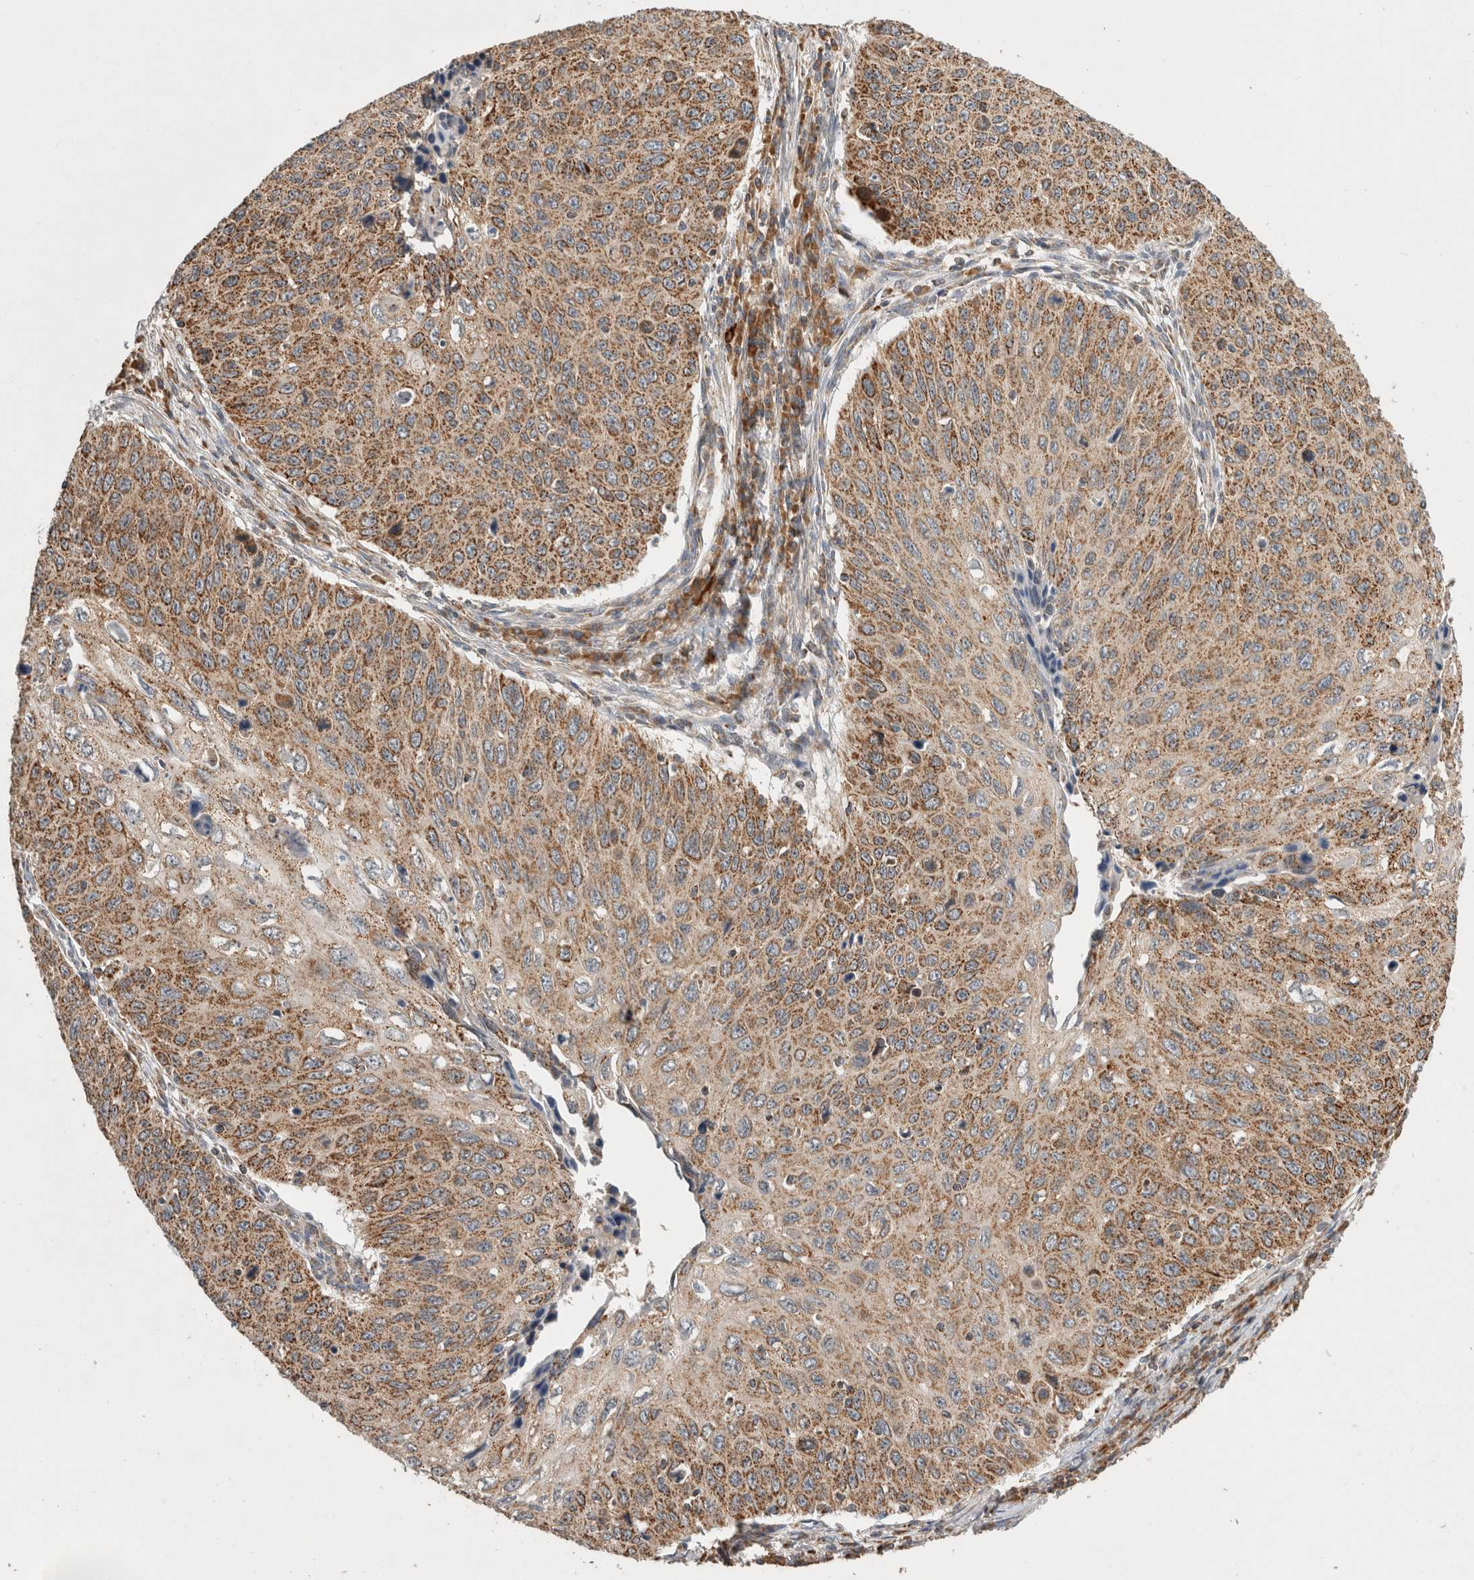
{"staining": {"intensity": "strong", "quantity": "25%-75%", "location": "cytoplasmic/membranous"}, "tissue": "cervical cancer", "cell_type": "Tumor cells", "image_type": "cancer", "snomed": [{"axis": "morphology", "description": "Squamous cell carcinoma, NOS"}, {"axis": "topography", "description": "Cervix"}], "caption": "Cervical squamous cell carcinoma stained with IHC displays strong cytoplasmic/membranous expression in about 25%-75% of tumor cells. (Brightfield microscopy of DAB IHC at high magnification).", "gene": "AMPD1", "patient": {"sex": "female", "age": 53}}